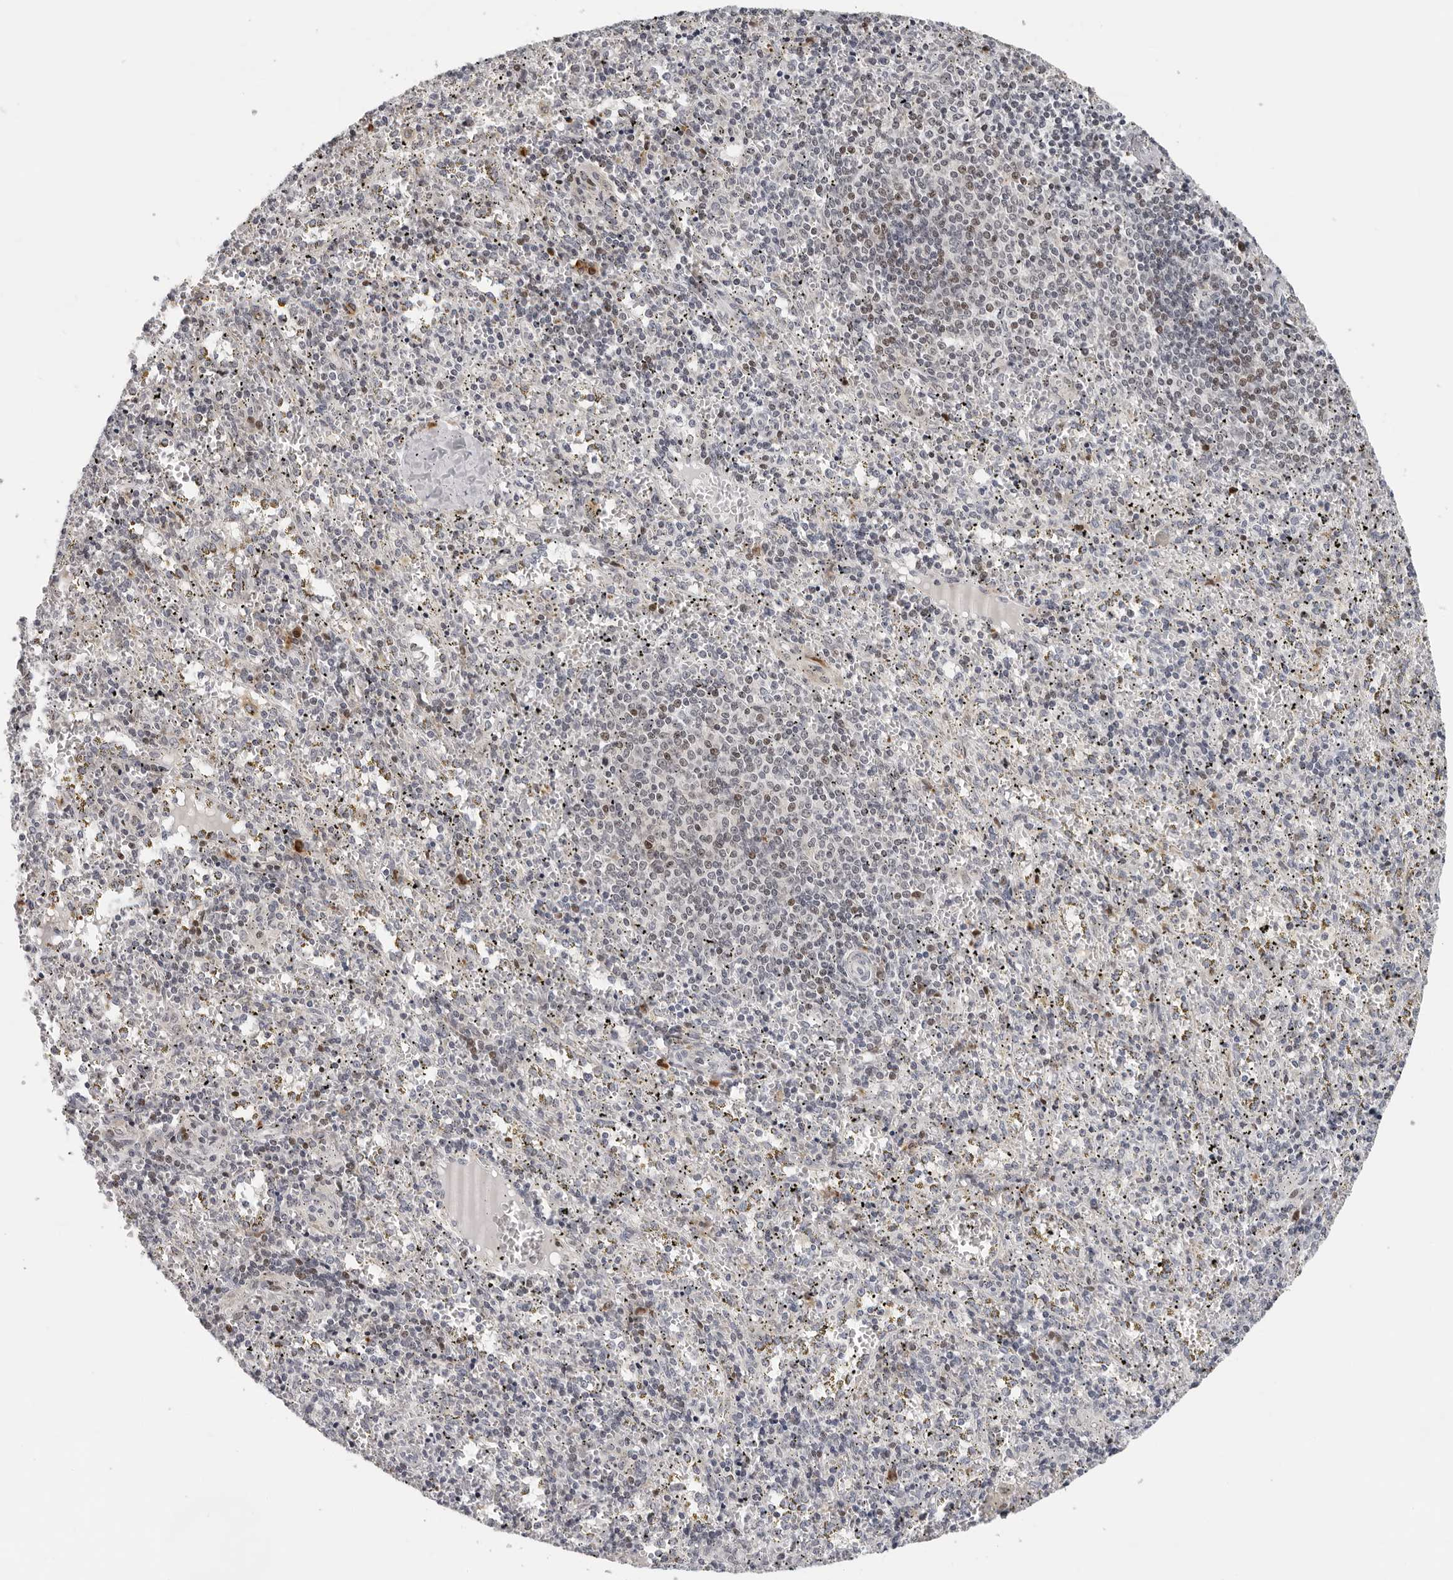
{"staining": {"intensity": "moderate", "quantity": "<25%", "location": "cytoplasmic/membranous"}, "tissue": "spleen", "cell_type": "Cells in red pulp", "image_type": "normal", "snomed": [{"axis": "morphology", "description": "Normal tissue, NOS"}, {"axis": "topography", "description": "Spleen"}], "caption": "Protein analysis of benign spleen shows moderate cytoplasmic/membranous staining in about <25% of cells in red pulp. (Stains: DAB in brown, nuclei in blue, Microscopy: brightfield microscopy at high magnification).", "gene": "PIP4K2C", "patient": {"sex": "male", "age": 11}}